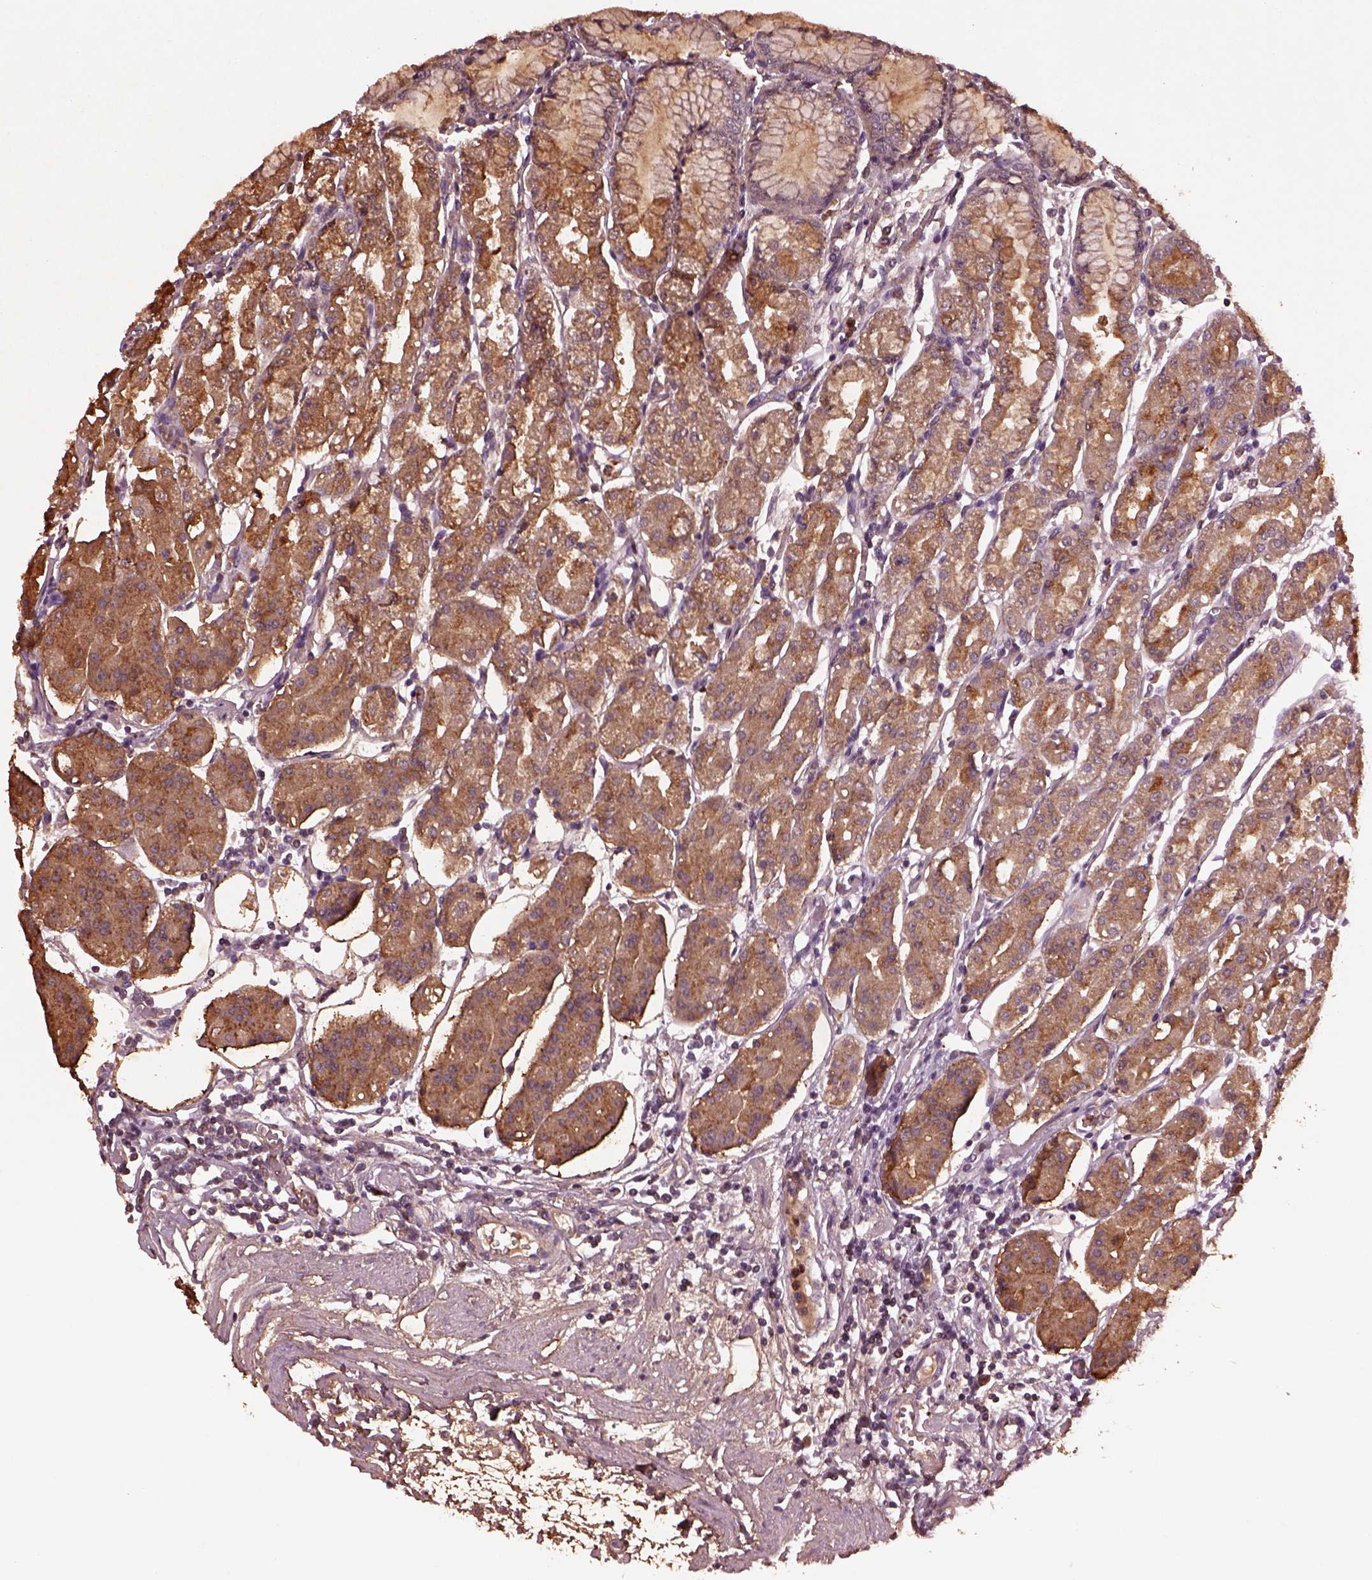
{"staining": {"intensity": "moderate", "quantity": ">75%", "location": "cytoplasmic/membranous"}, "tissue": "stomach", "cell_type": "Glandular cells", "image_type": "normal", "snomed": [{"axis": "morphology", "description": "Normal tissue, NOS"}, {"axis": "topography", "description": "Skeletal muscle"}, {"axis": "topography", "description": "Stomach"}], "caption": "Immunohistochemical staining of normal human stomach reveals moderate cytoplasmic/membranous protein expression in about >75% of glandular cells.", "gene": "RUFY3", "patient": {"sex": "female", "age": 57}}